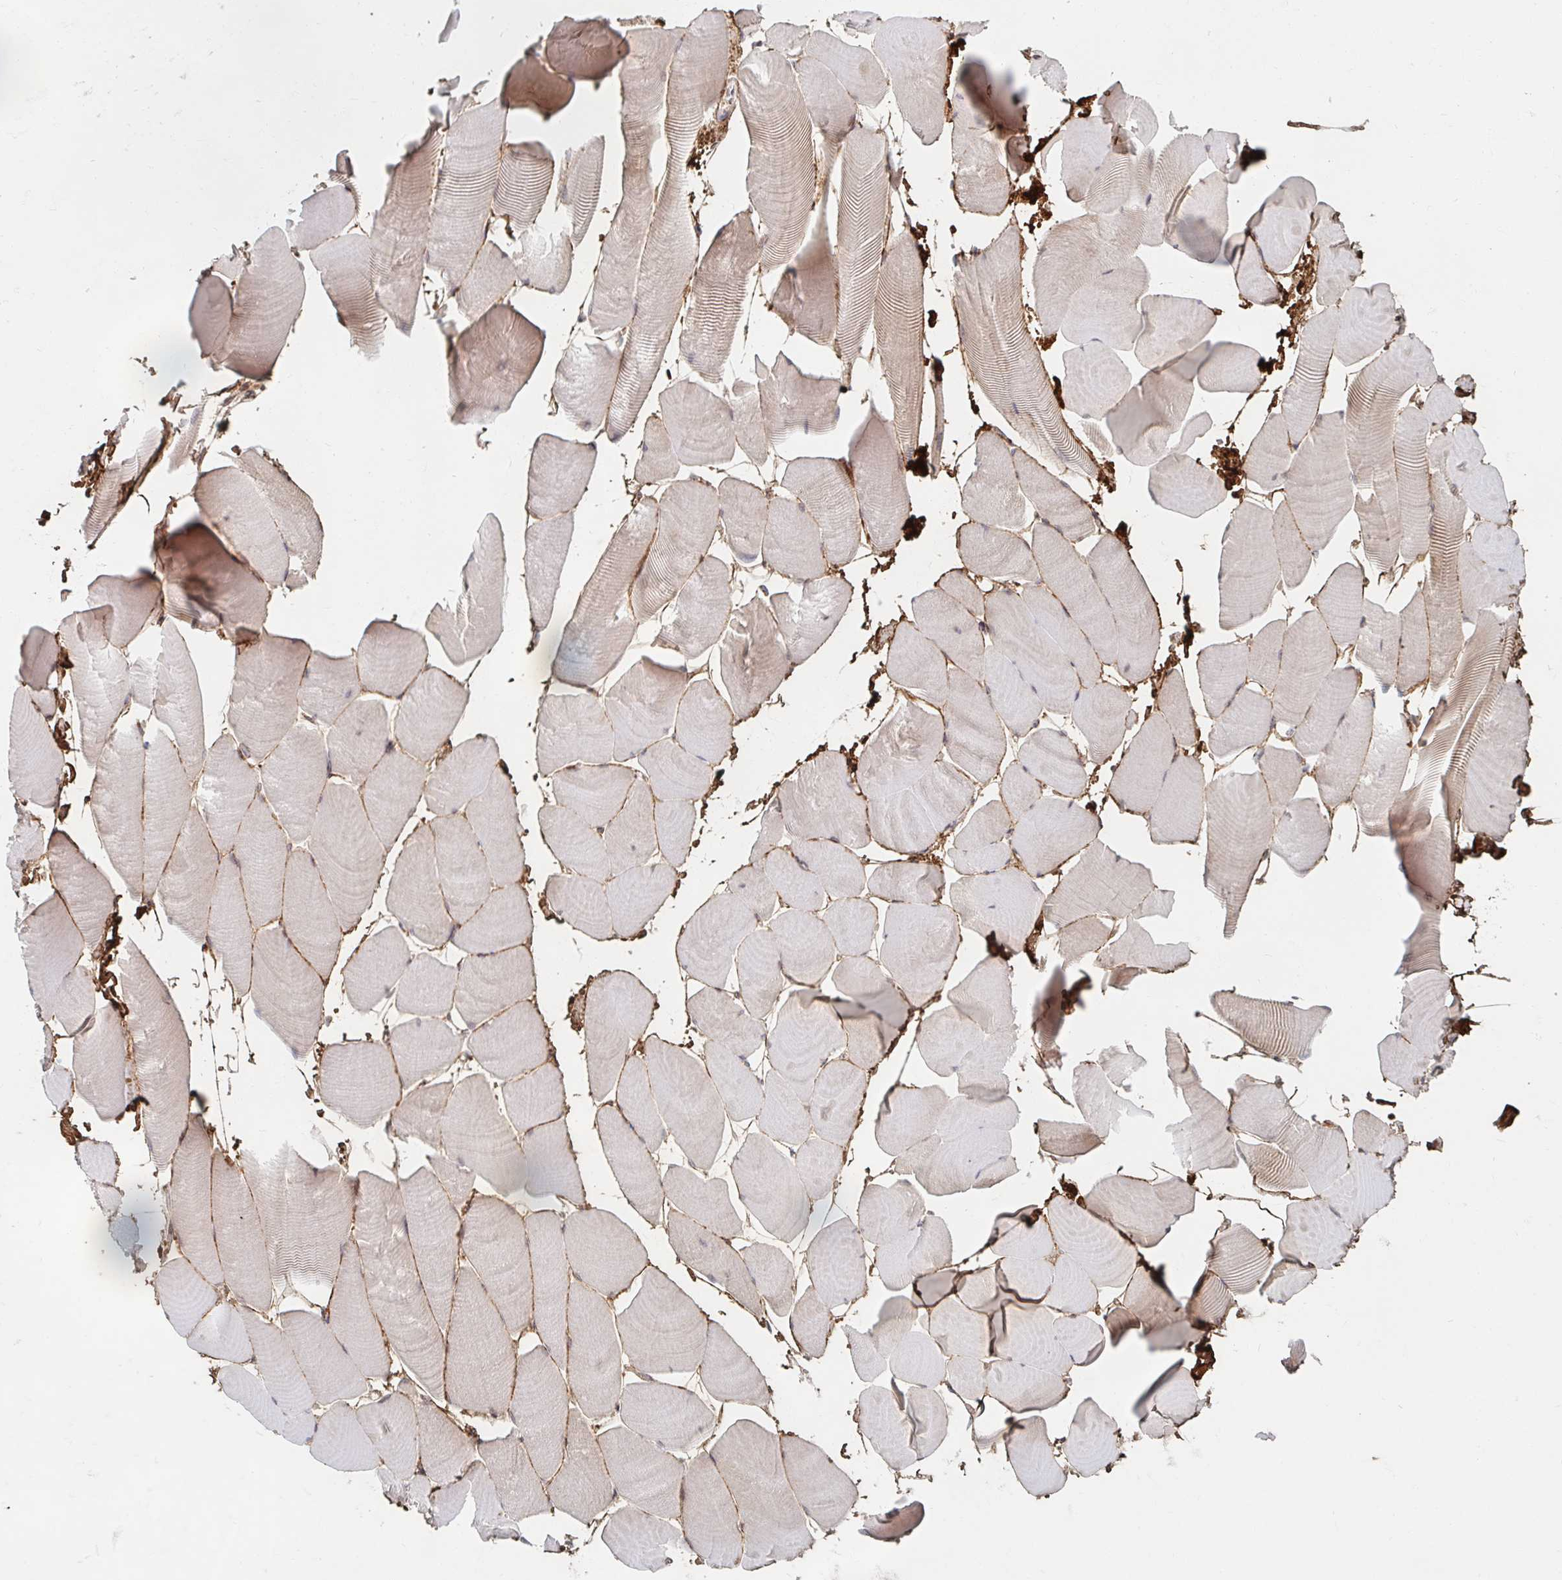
{"staining": {"intensity": "weak", "quantity": "25%-75%", "location": "cytoplasmic/membranous"}, "tissue": "skeletal muscle", "cell_type": "Myocytes", "image_type": "normal", "snomed": [{"axis": "morphology", "description": "Normal tissue, NOS"}, {"axis": "topography", "description": "Skeletal muscle"}], "caption": "Immunohistochemical staining of unremarkable skeletal muscle demonstrates 25%-75% levels of weak cytoplasmic/membranous protein expression in about 25%-75% of myocytes. (DAB (3,3'-diaminobenzidine) = brown stain, brightfield microscopy at high magnification).", "gene": "MAVS", "patient": {"sex": "male", "age": 25}}